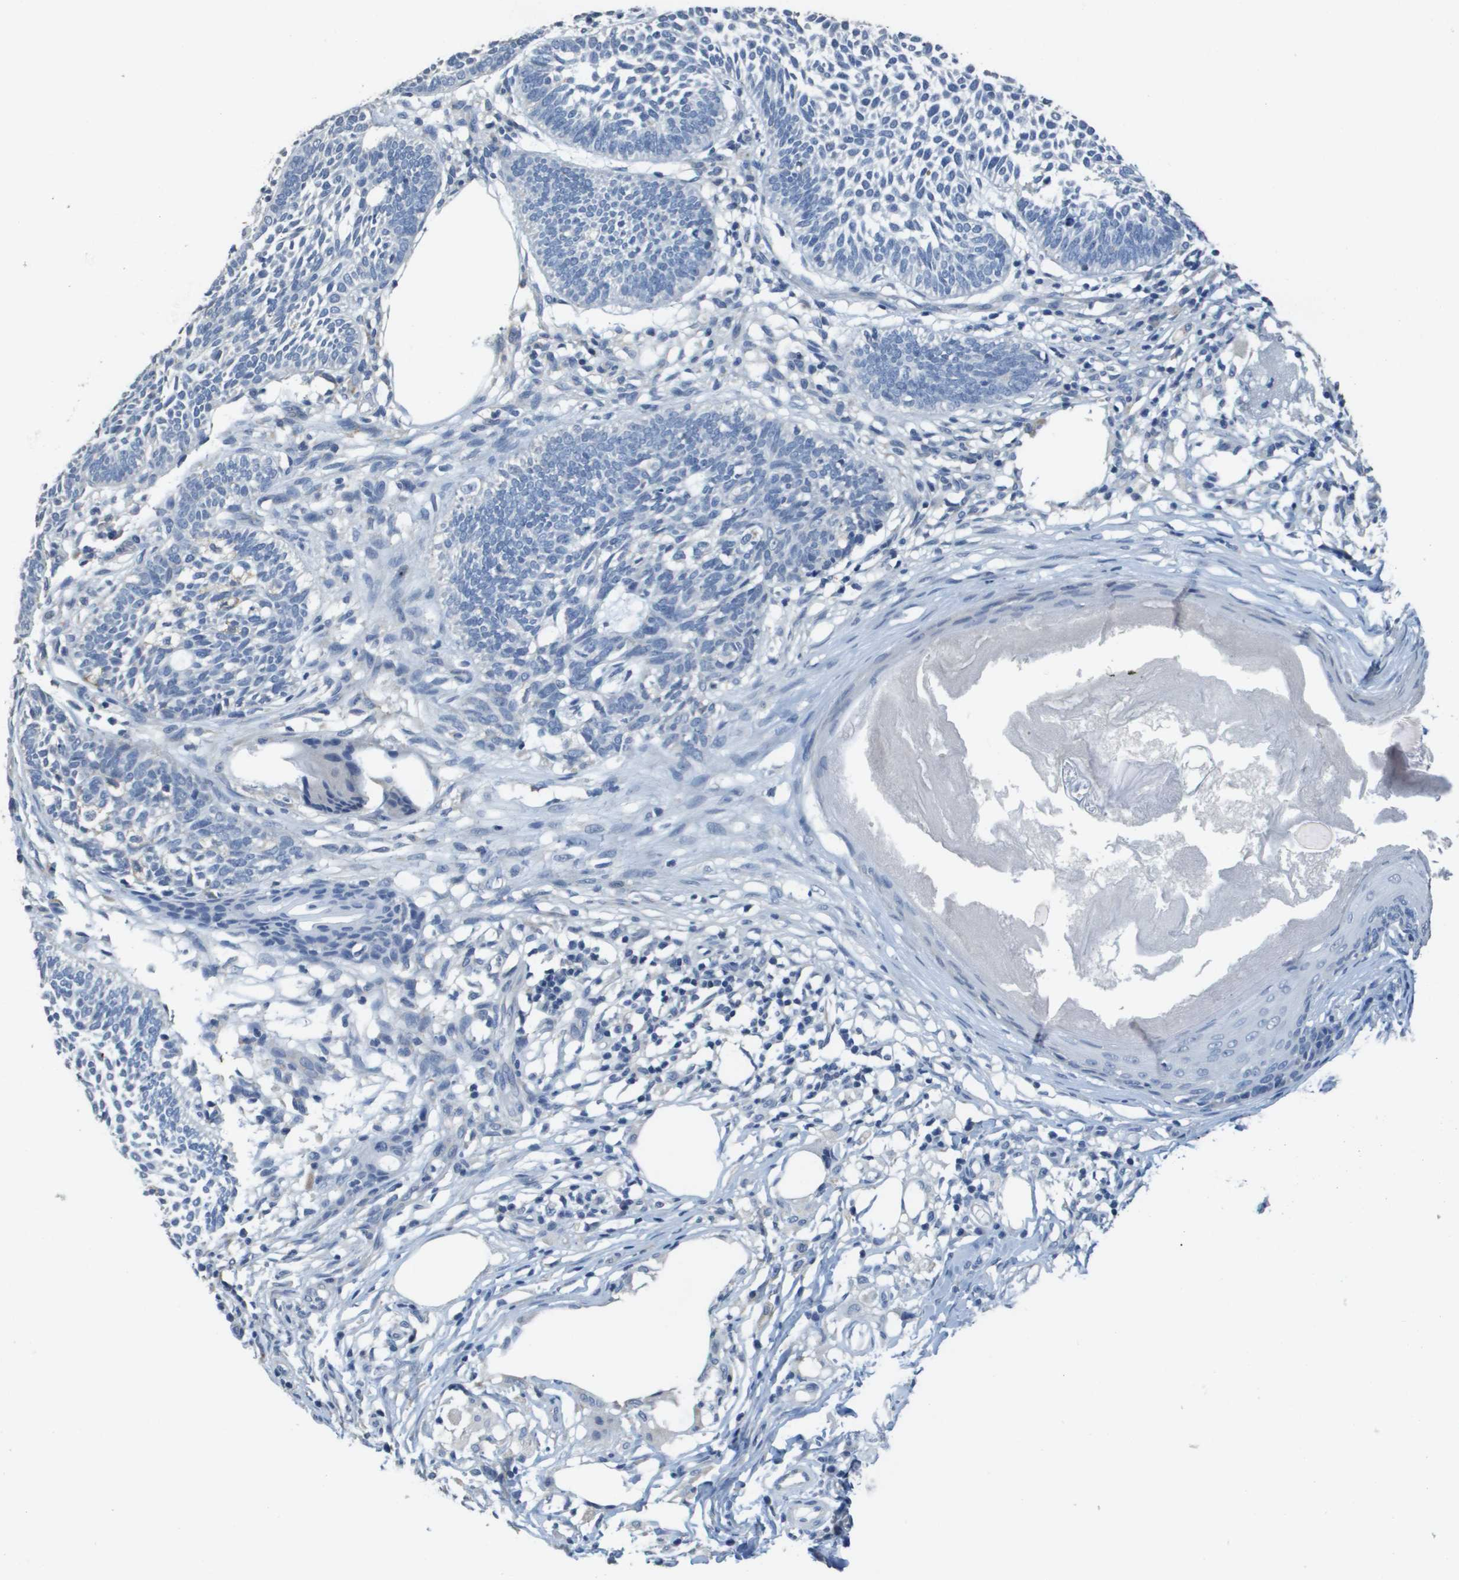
{"staining": {"intensity": "negative", "quantity": "none", "location": "none"}, "tissue": "skin cancer", "cell_type": "Tumor cells", "image_type": "cancer", "snomed": [{"axis": "morphology", "description": "Normal tissue, NOS"}, {"axis": "morphology", "description": "Basal cell carcinoma"}, {"axis": "topography", "description": "Skin"}], "caption": "Human basal cell carcinoma (skin) stained for a protein using immunohistochemistry displays no staining in tumor cells.", "gene": "MT3", "patient": {"sex": "male", "age": 87}}